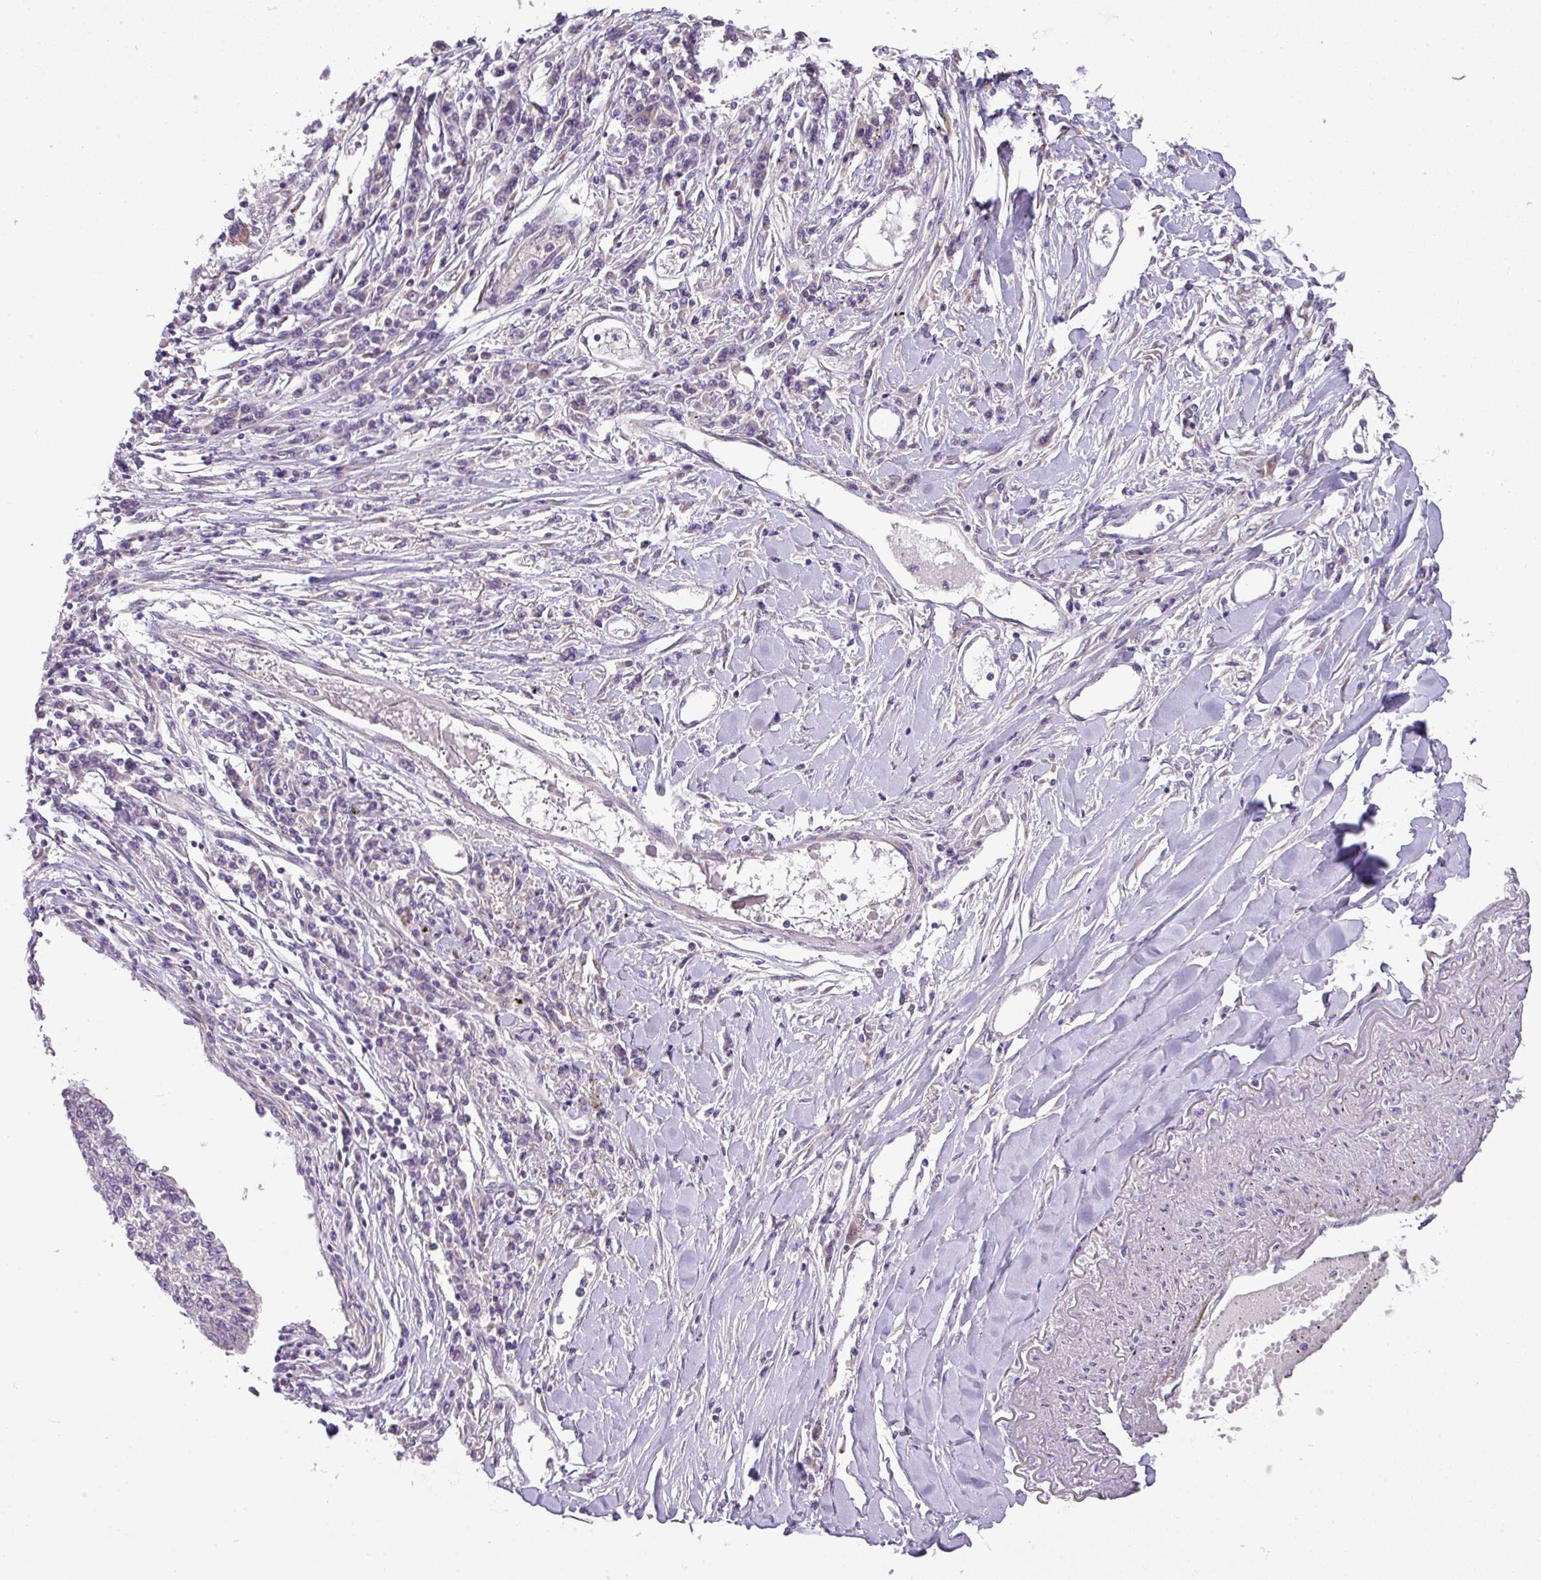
{"staining": {"intensity": "negative", "quantity": "none", "location": "none"}, "tissue": "lung cancer", "cell_type": "Tumor cells", "image_type": "cancer", "snomed": [{"axis": "morphology", "description": "Normal tissue, NOS"}, {"axis": "morphology", "description": "Squamous cell carcinoma, NOS"}, {"axis": "topography", "description": "Cartilage tissue"}, {"axis": "topography", "description": "Bronchus"}, {"axis": "topography", "description": "Lung"}, {"axis": "topography", "description": "Peripheral nerve tissue"}], "caption": "Human squamous cell carcinoma (lung) stained for a protein using IHC shows no expression in tumor cells.", "gene": "PIK3R5", "patient": {"sex": "female", "age": 49}}